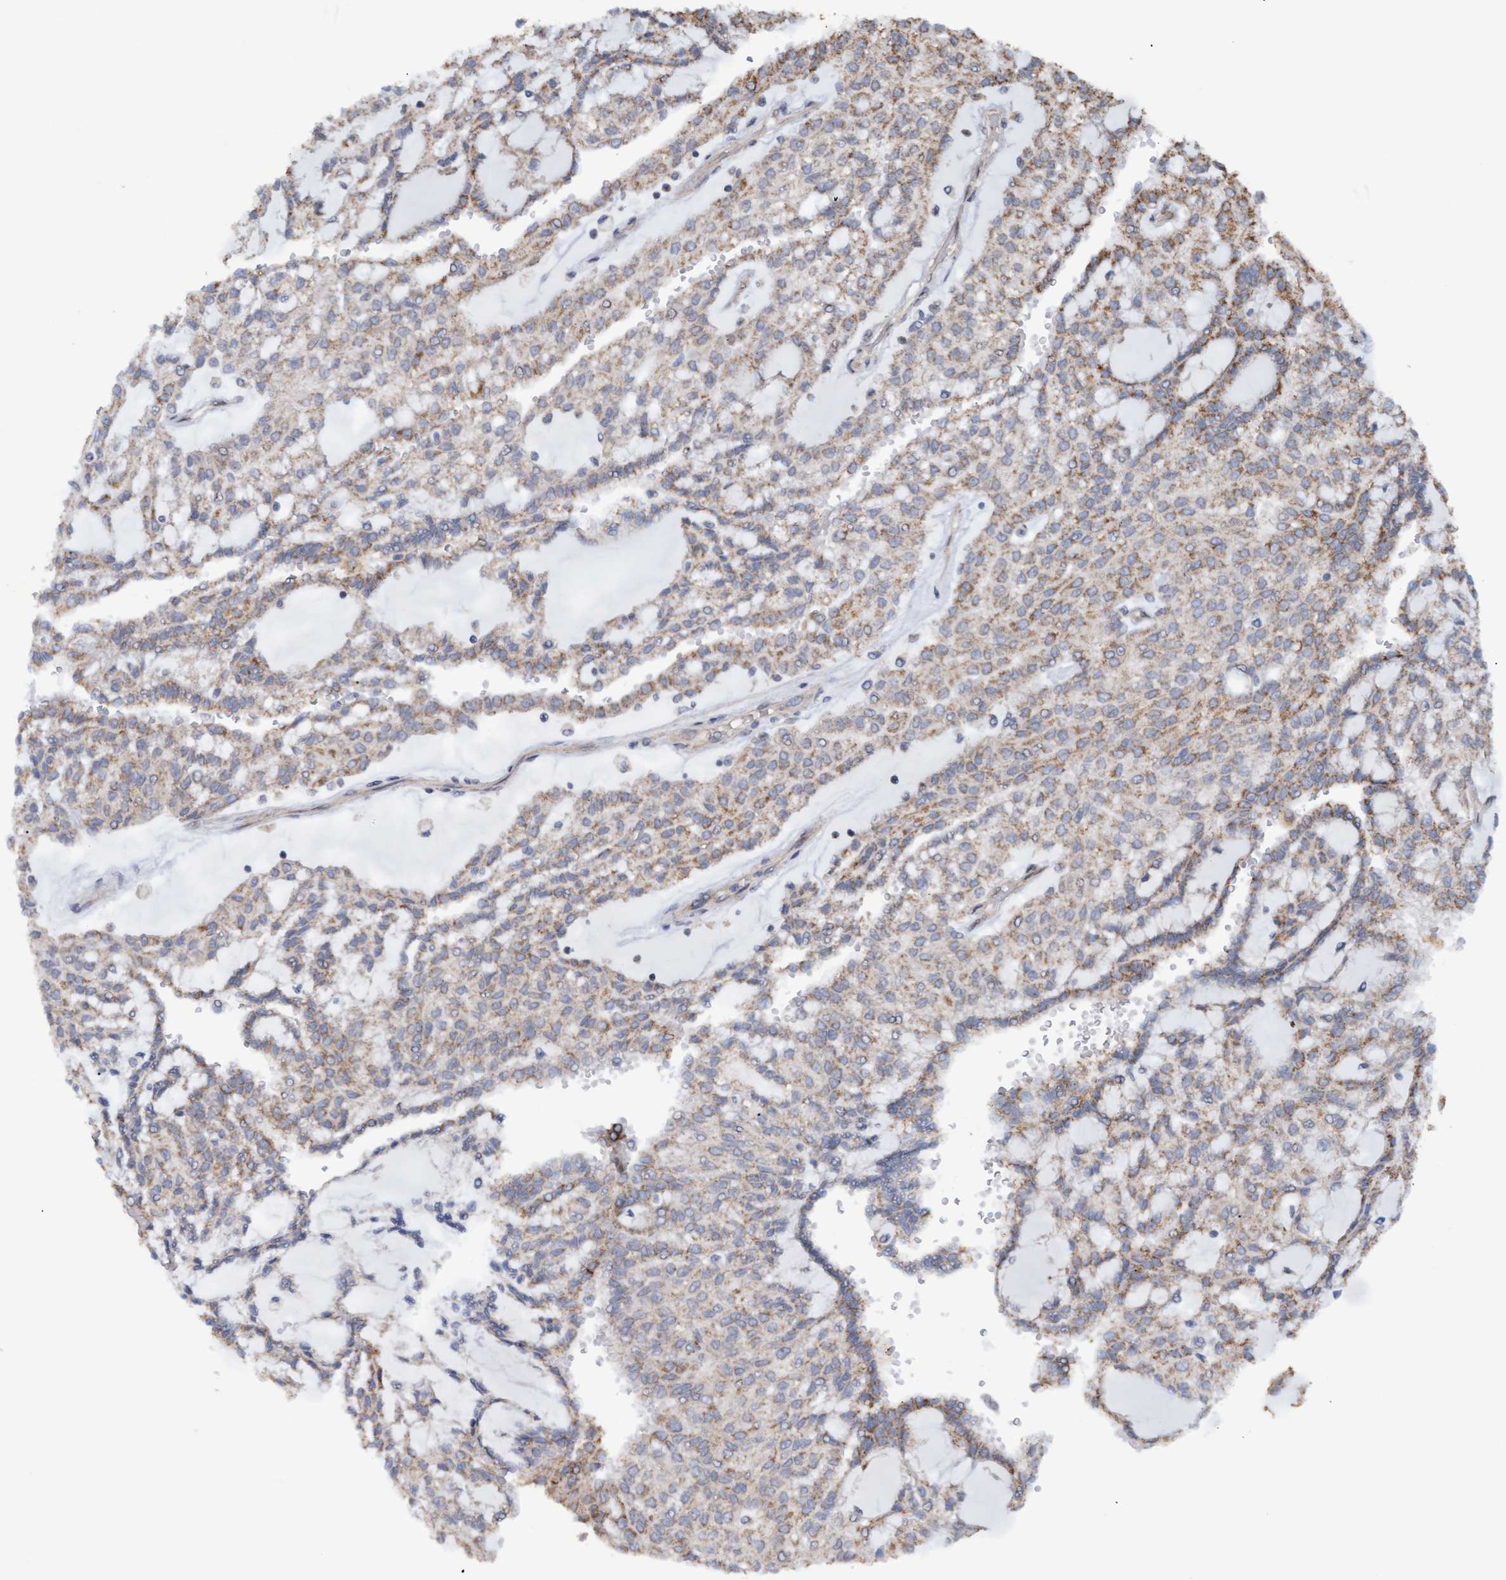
{"staining": {"intensity": "weak", "quantity": ">75%", "location": "cytoplasmic/membranous"}, "tissue": "renal cancer", "cell_type": "Tumor cells", "image_type": "cancer", "snomed": [{"axis": "morphology", "description": "Adenocarcinoma, NOS"}, {"axis": "topography", "description": "Kidney"}], "caption": "A brown stain shows weak cytoplasmic/membranous expression of a protein in renal cancer tumor cells.", "gene": "MGLL", "patient": {"sex": "male", "age": 63}}